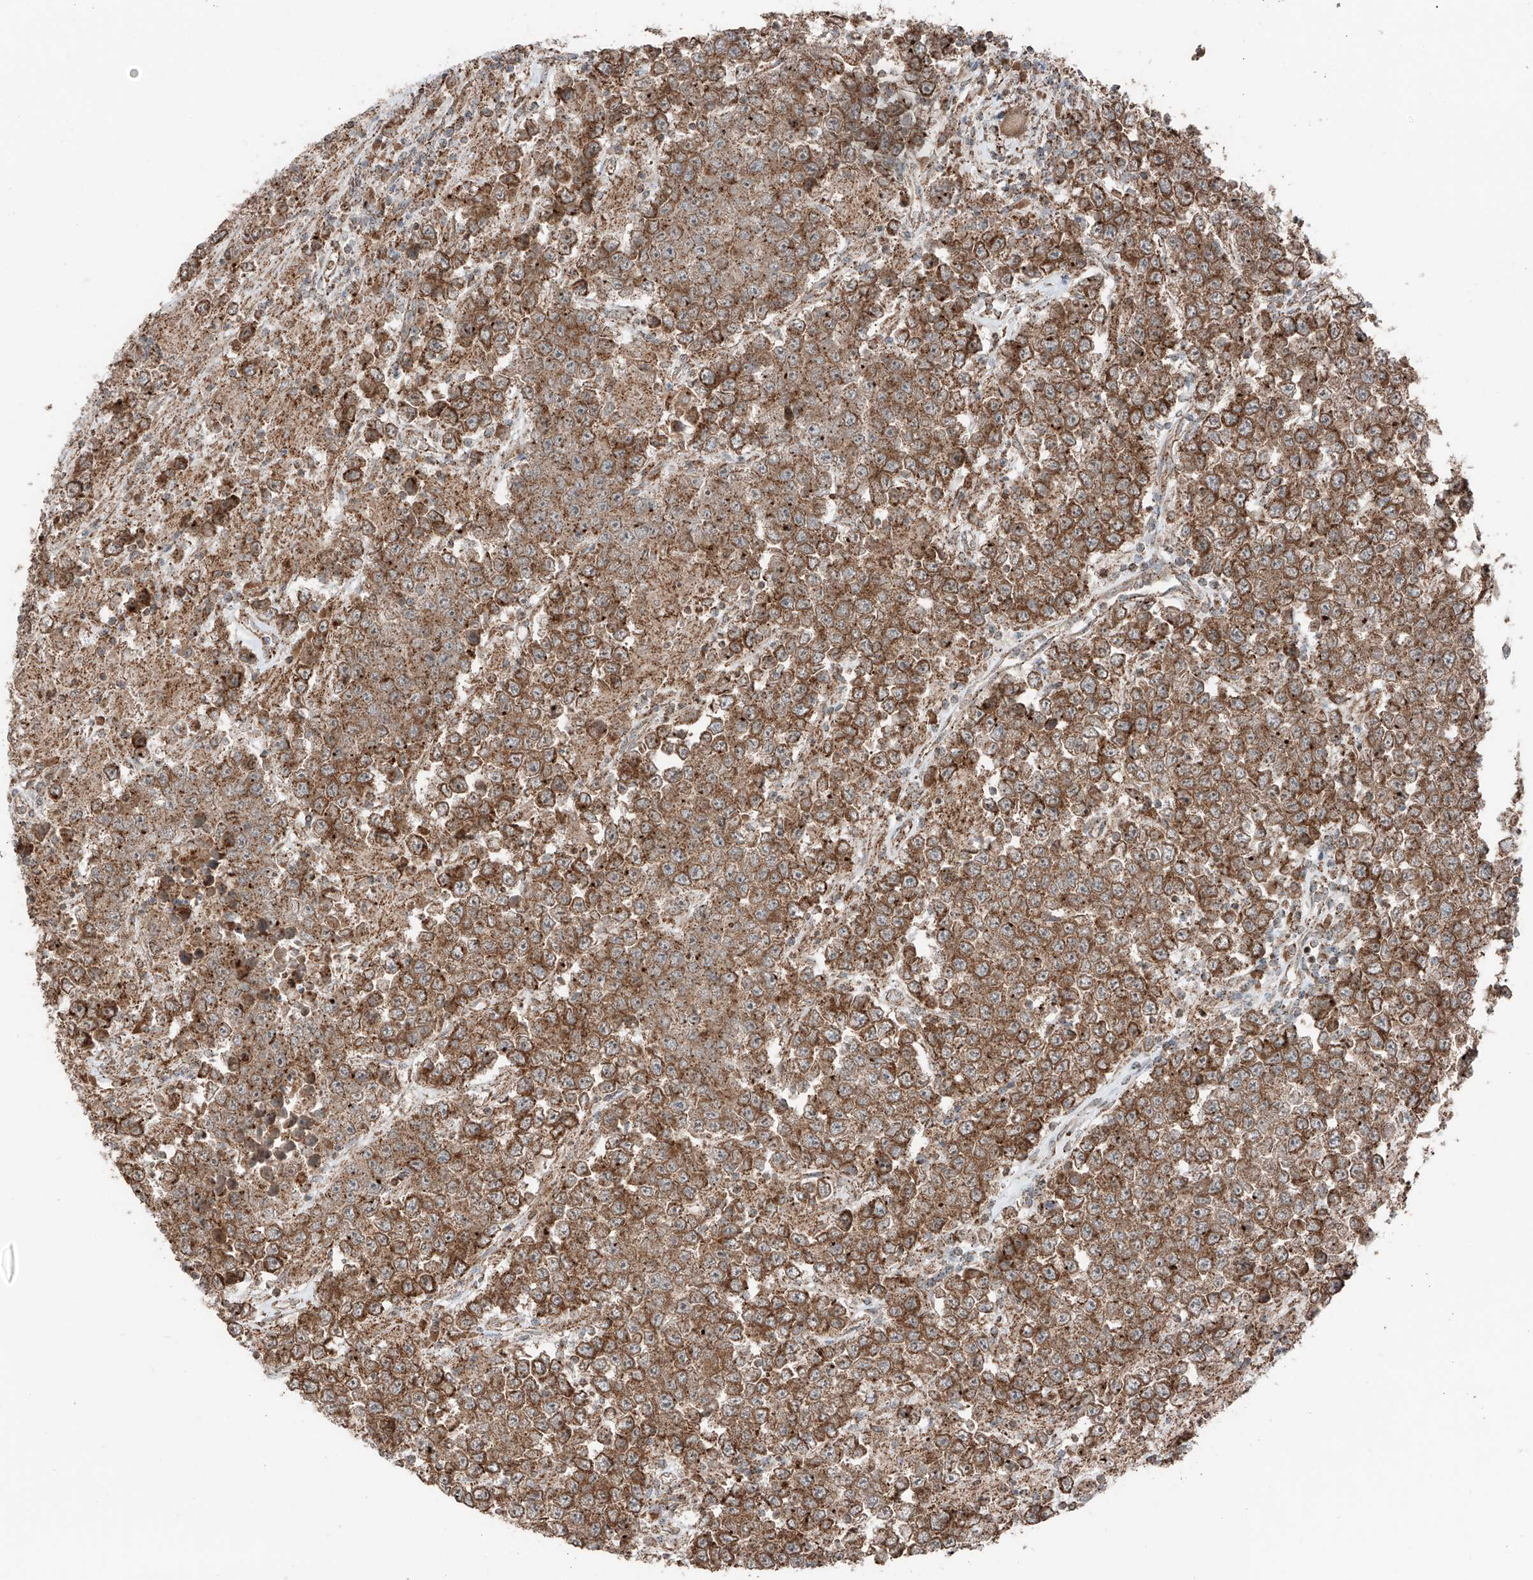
{"staining": {"intensity": "moderate", "quantity": ">75%", "location": "cytoplasmic/membranous"}, "tissue": "testis cancer", "cell_type": "Tumor cells", "image_type": "cancer", "snomed": [{"axis": "morphology", "description": "Normal tissue, NOS"}, {"axis": "morphology", "description": "Urothelial carcinoma, High grade"}, {"axis": "morphology", "description": "Seminoma, NOS"}, {"axis": "morphology", "description": "Carcinoma, Embryonal, NOS"}, {"axis": "topography", "description": "Urinary bladder"}, {"axis": "topography", "description": "Testis"}], "caption": "This micrograph demonstrates testis cancer stained with immunohistochemistry (IHC) to label a protein in brown. The cytoplasmic/membranous of tumor cells show moderate positivity for the protein. Nuclei are counter-stained blue.", "gene": "CEP162", "patient": {"sex": "male", "age": 41}}